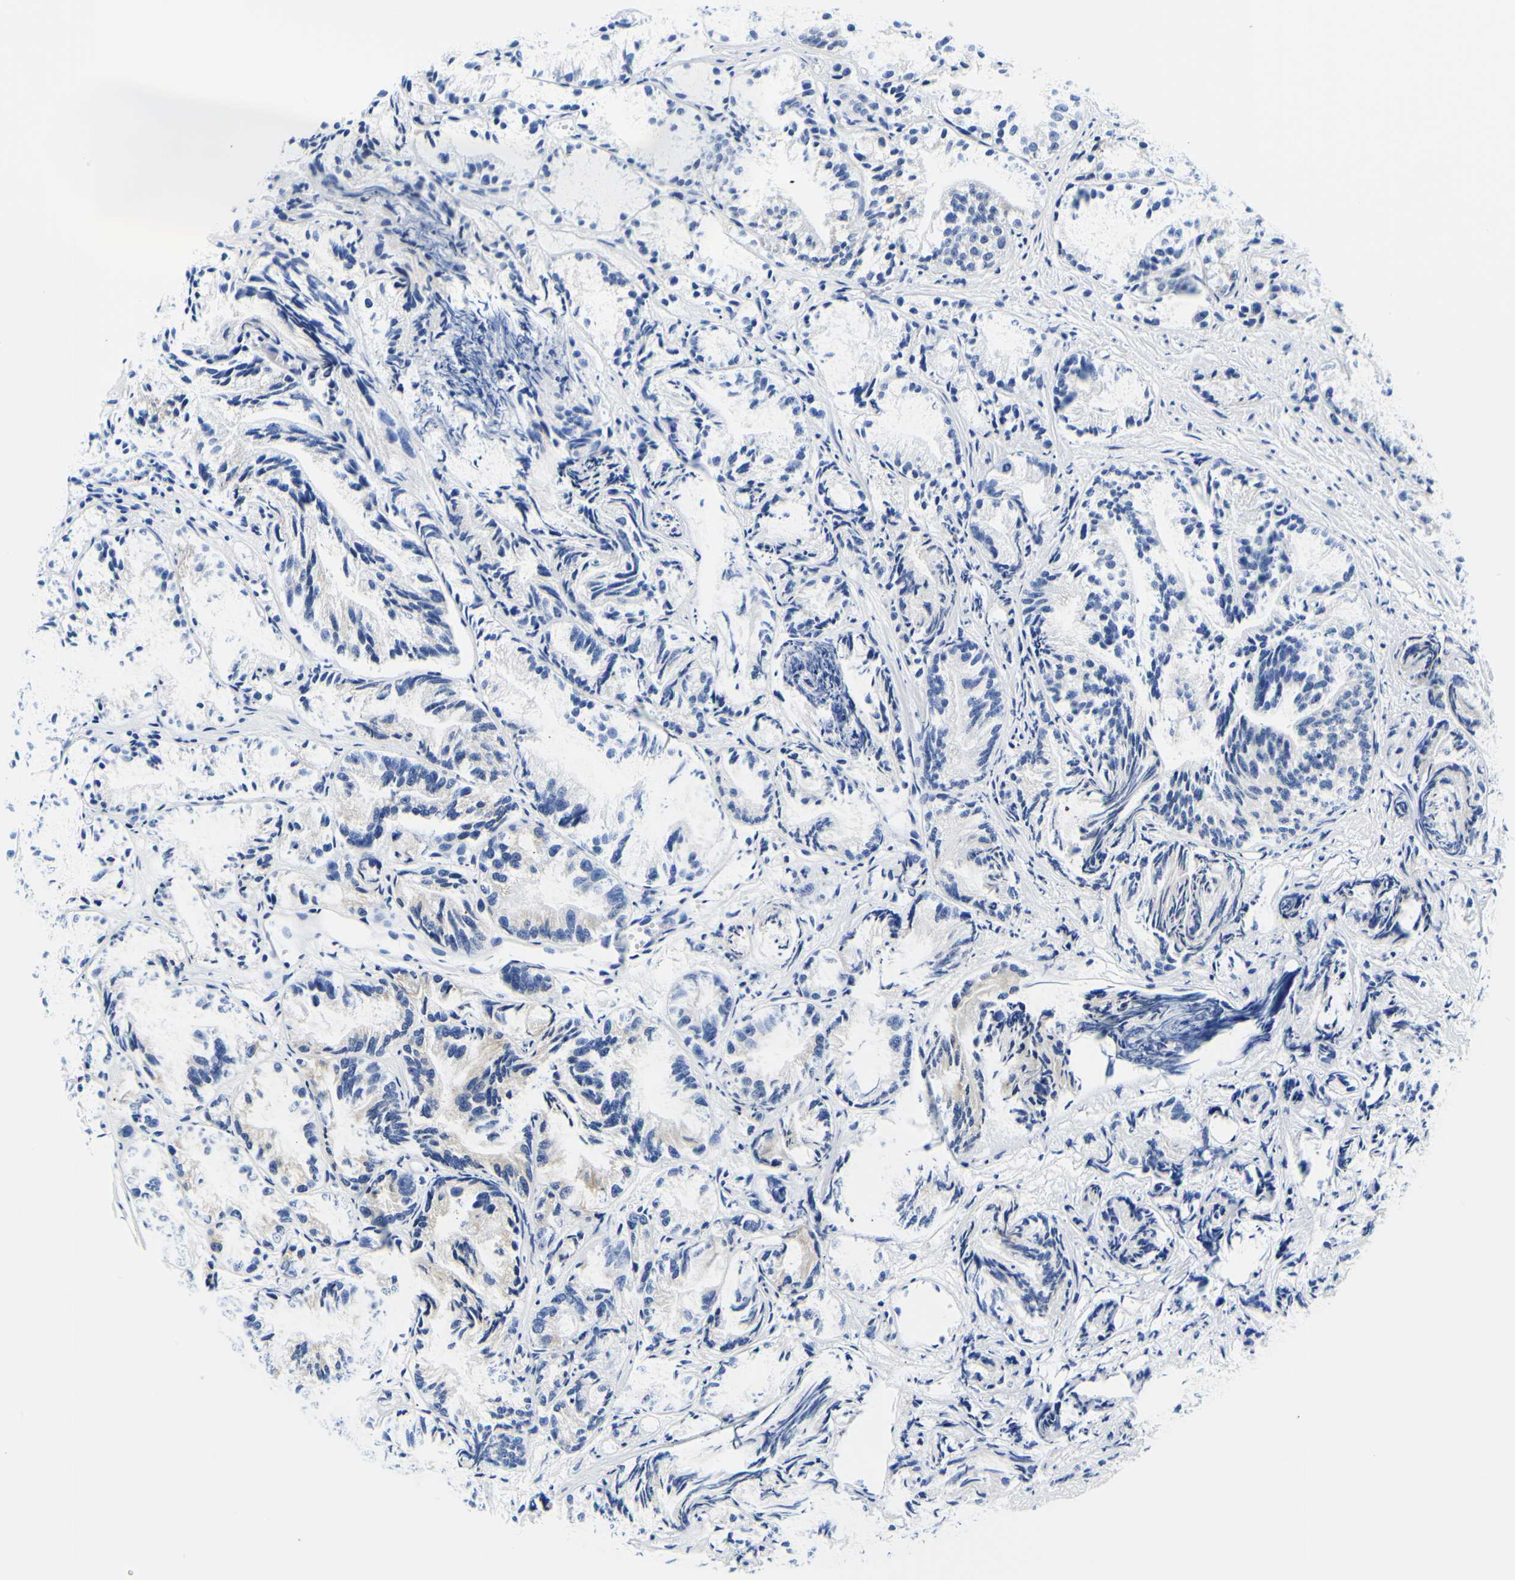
{"staining": {"intensity": "negative", "quantity": "none", "location": "none"}, "tissue": "prostate cancer", "cell_type": "Tumor cells", "image_type": "cancer", "snomed": [{"axis": "morphology", "description": "Adenocarcinoma, Low grade"}, {"axis": "topography", "description": "Prostate"}], "caption": "This is a histopathology image of immunohistochemistry (IHC) staining of low-grade adenocarcinoma (prostate), which shows no positivity in tumor cells.", "gene": "P4HB", "patient": {"sex": "male", "age": 89}}